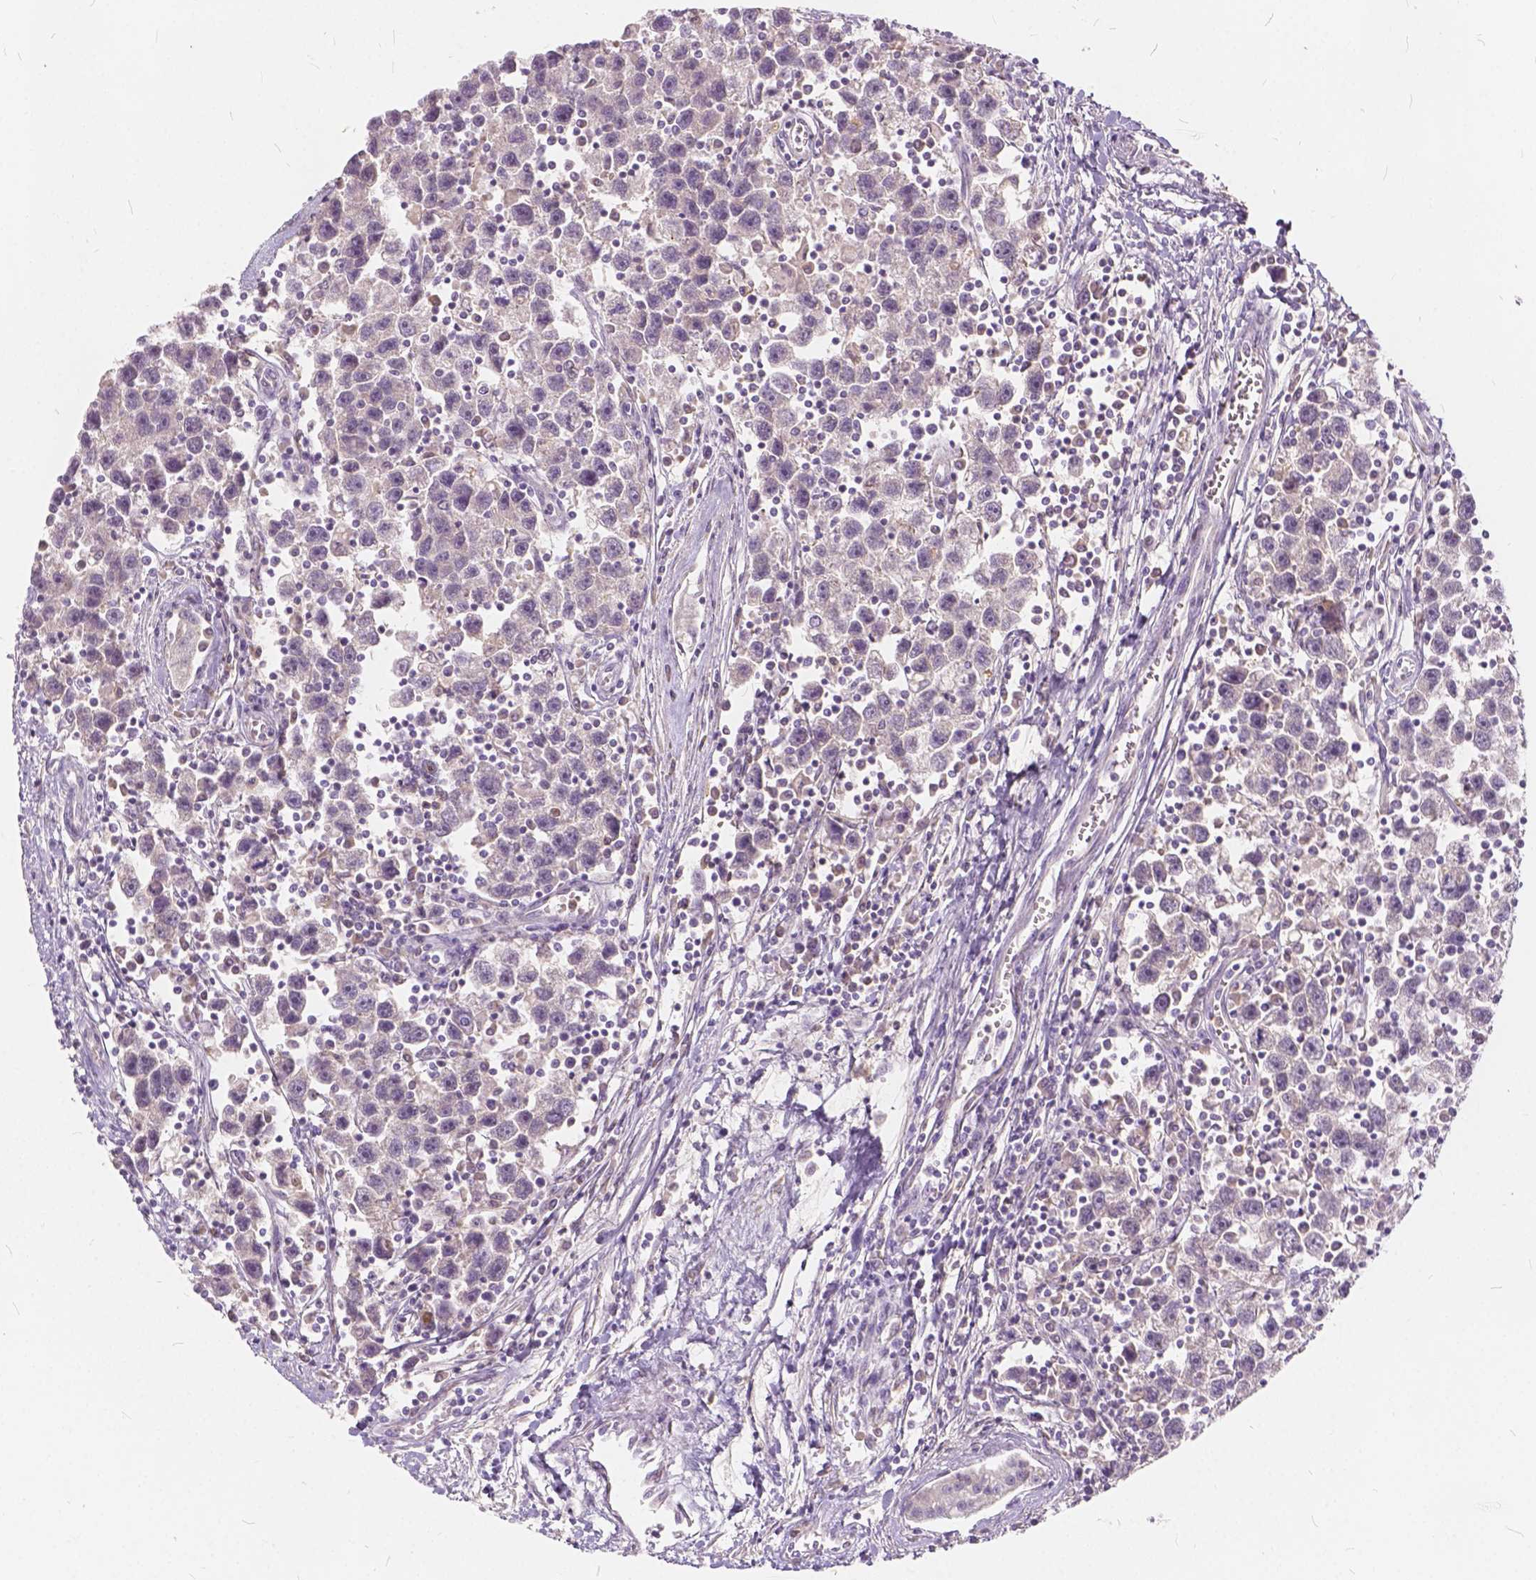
{"staining": {"intensity": "negative", "quantity": "none", "location": "none"}, "tissue": "testis cancer", "cell_type": "Tumor cells", "image_type": "cancer", "snomed": [{"axis": "morphology", "description": "Seminoma, NOS"}, {"axis": "topography", "description": "Testis"}], "caption": "DAB immunohistochemical staining of testis cancer exhibits no significant expression in tumor cells. Brightfield microscopy of immunohistochemistry stained with DAB (brown) and hematoxylin (blue), captured at high magnification.", "gene": "KIAA0513", "patient": {"sex": "male", "age": 30}}